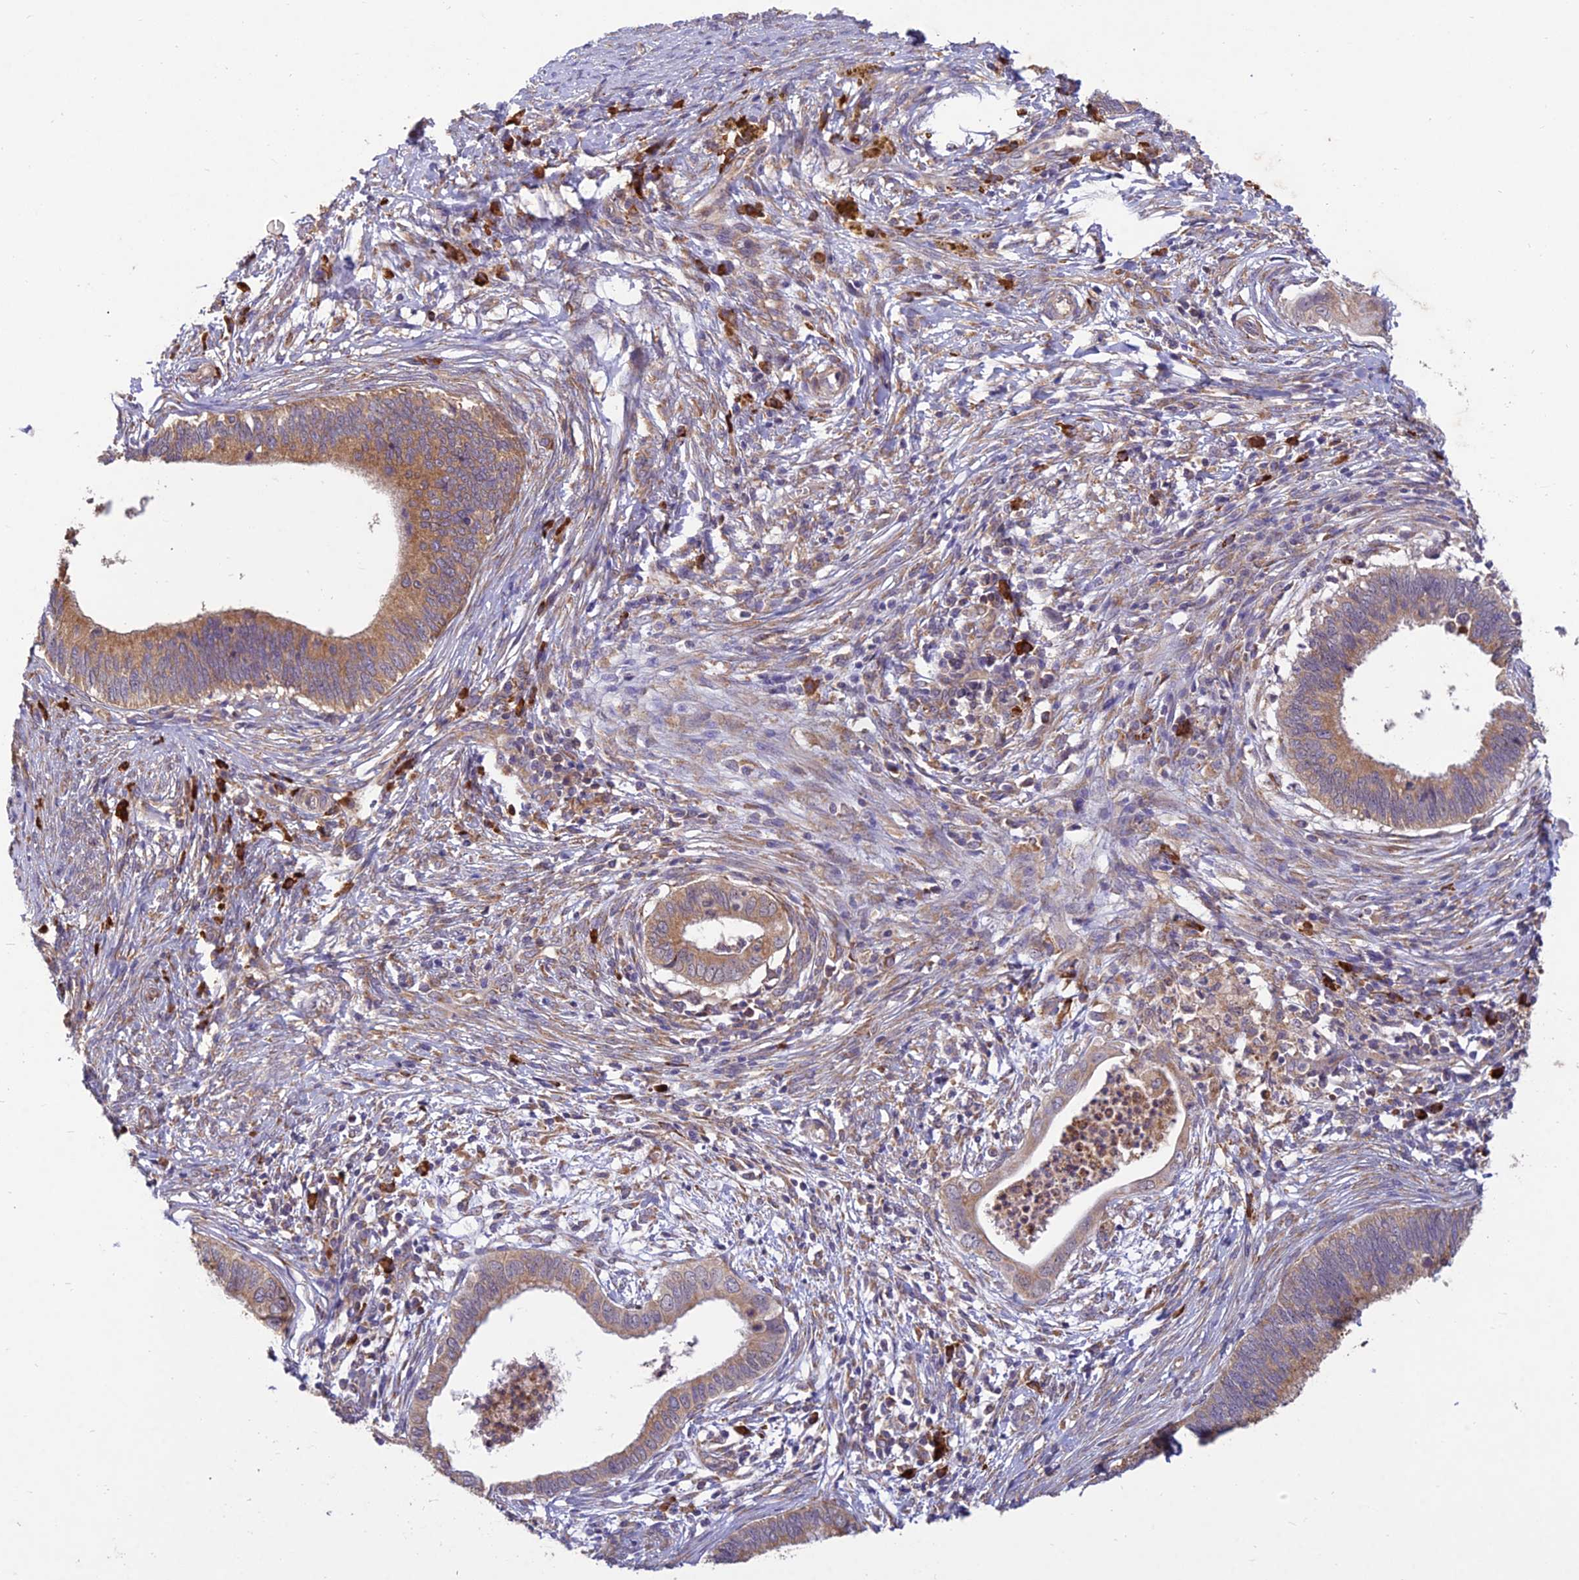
{"staining": {"intensity": "moderate", "quantity": ">75%", "location": "cytoplasmic/membranous"}, "tissue": "cervical cancer", "cell_type": "Tumor cells", "image_type": "cancer", "snomed": [{"axis": "morphology", "description": "Adenocarcinoma, NOS"}, {"axis": "topography", "description": "Cervix"}], "caption": "Immunohistochemistry of cervical cancer demonstrates medium levels of moderate cytoplasmic/membranous staining in approximately >75% of tumor cells. Immunohistochemistry (ihc) stains the protein of interest in brown and the nuclei are stained blue.", "gene": "NXNL2", "patient": {"sex": "female", "age": 42}}